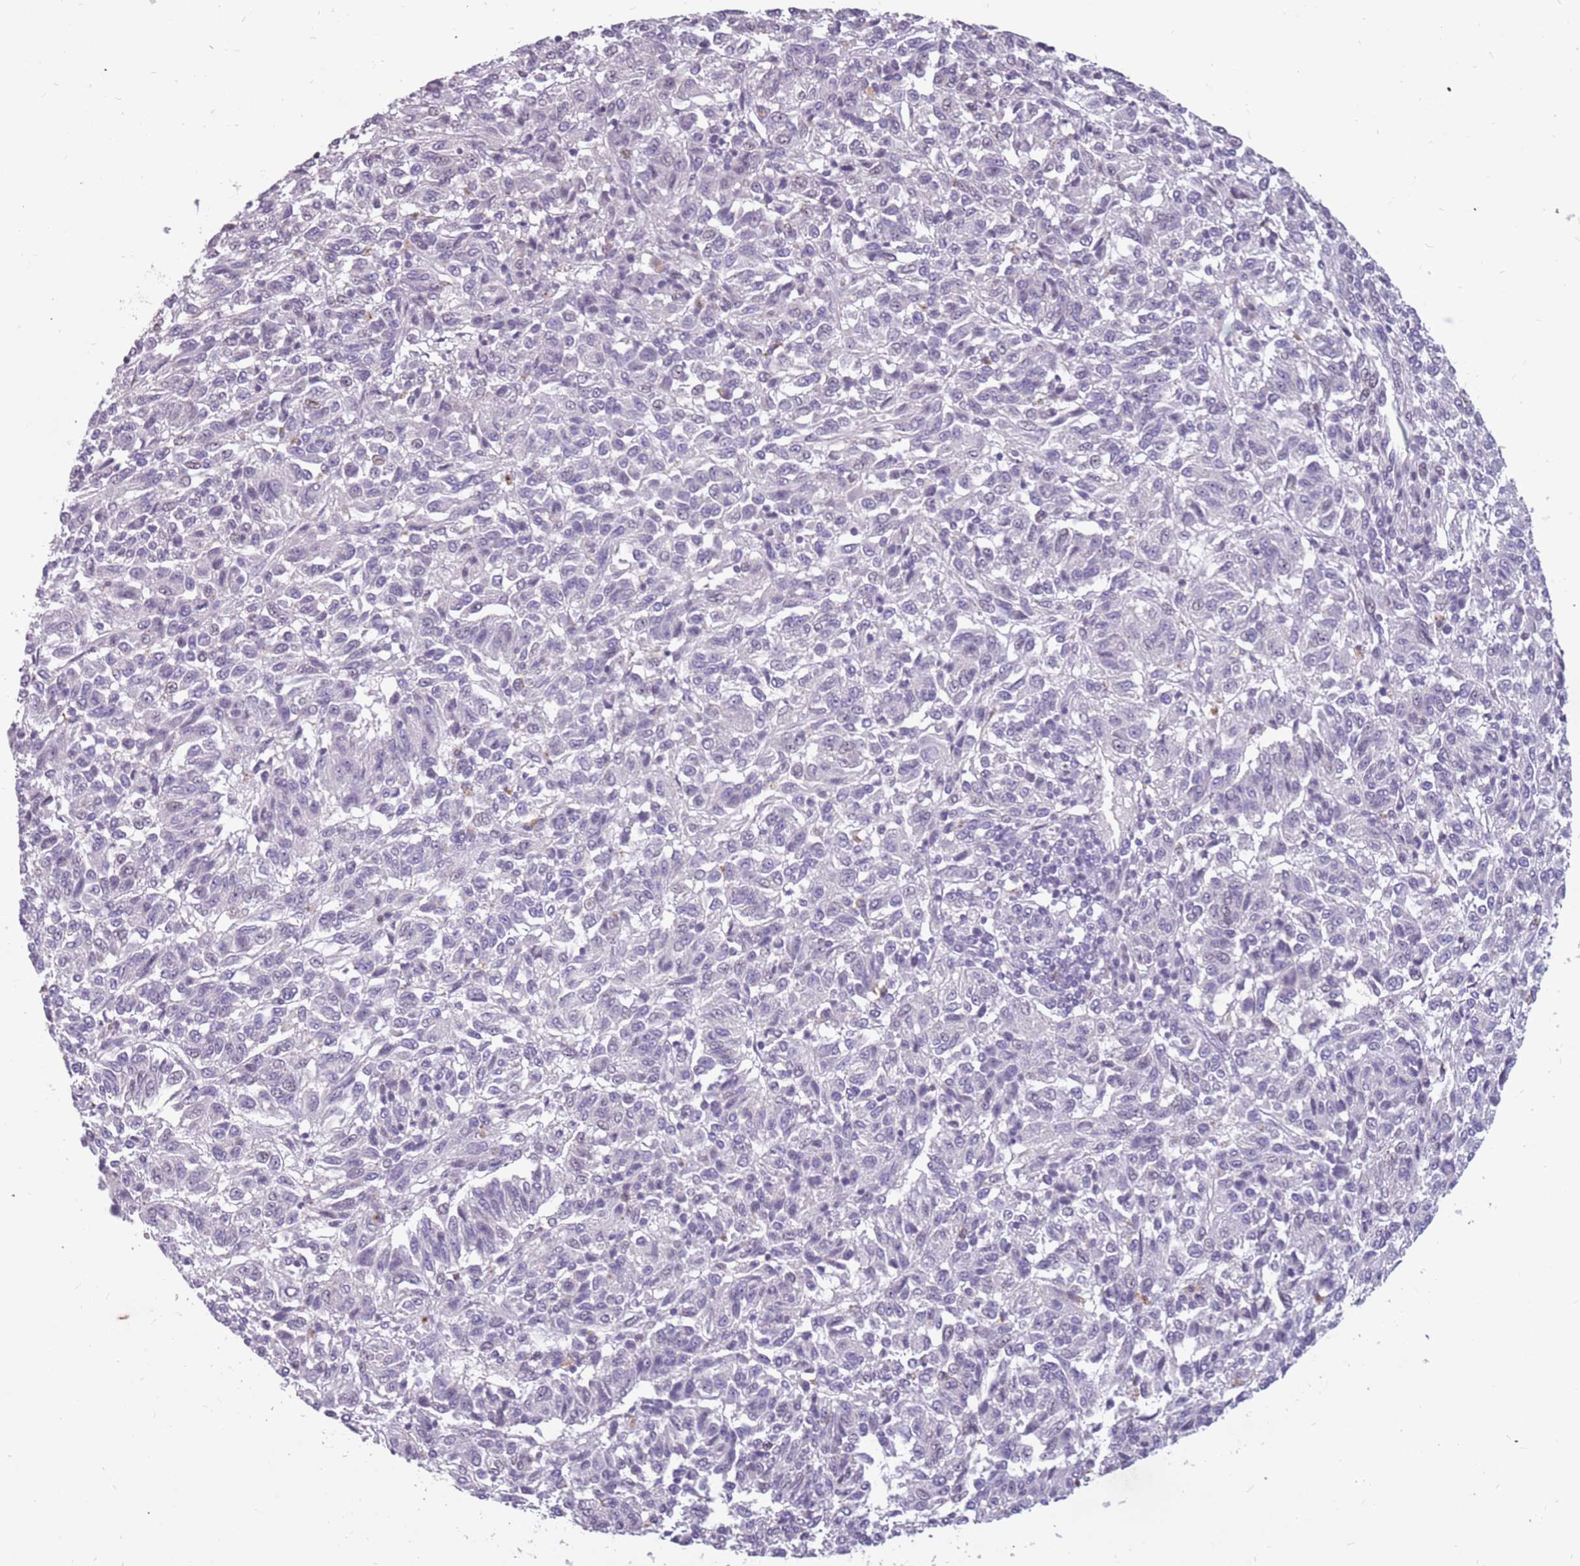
{"staining": {"intensity": "negative", "quantity": "none", "location": "none"}, "tissue": "melanoma", "cell_type": "Tumor cells", "image_type": "cancer", "snomed": [{"axis": "morphology", "description": "Malignant melanoma, Metastatic site"}, {"axis": "topography", "description": "Lung"}], "caption": "The immunohistochemistry image has no significant positivity in tumor cells of malignant melanoma (metastatic site) tissue.", "gene": "NEK6", "patient": {"sex": "male", "age": 64}}